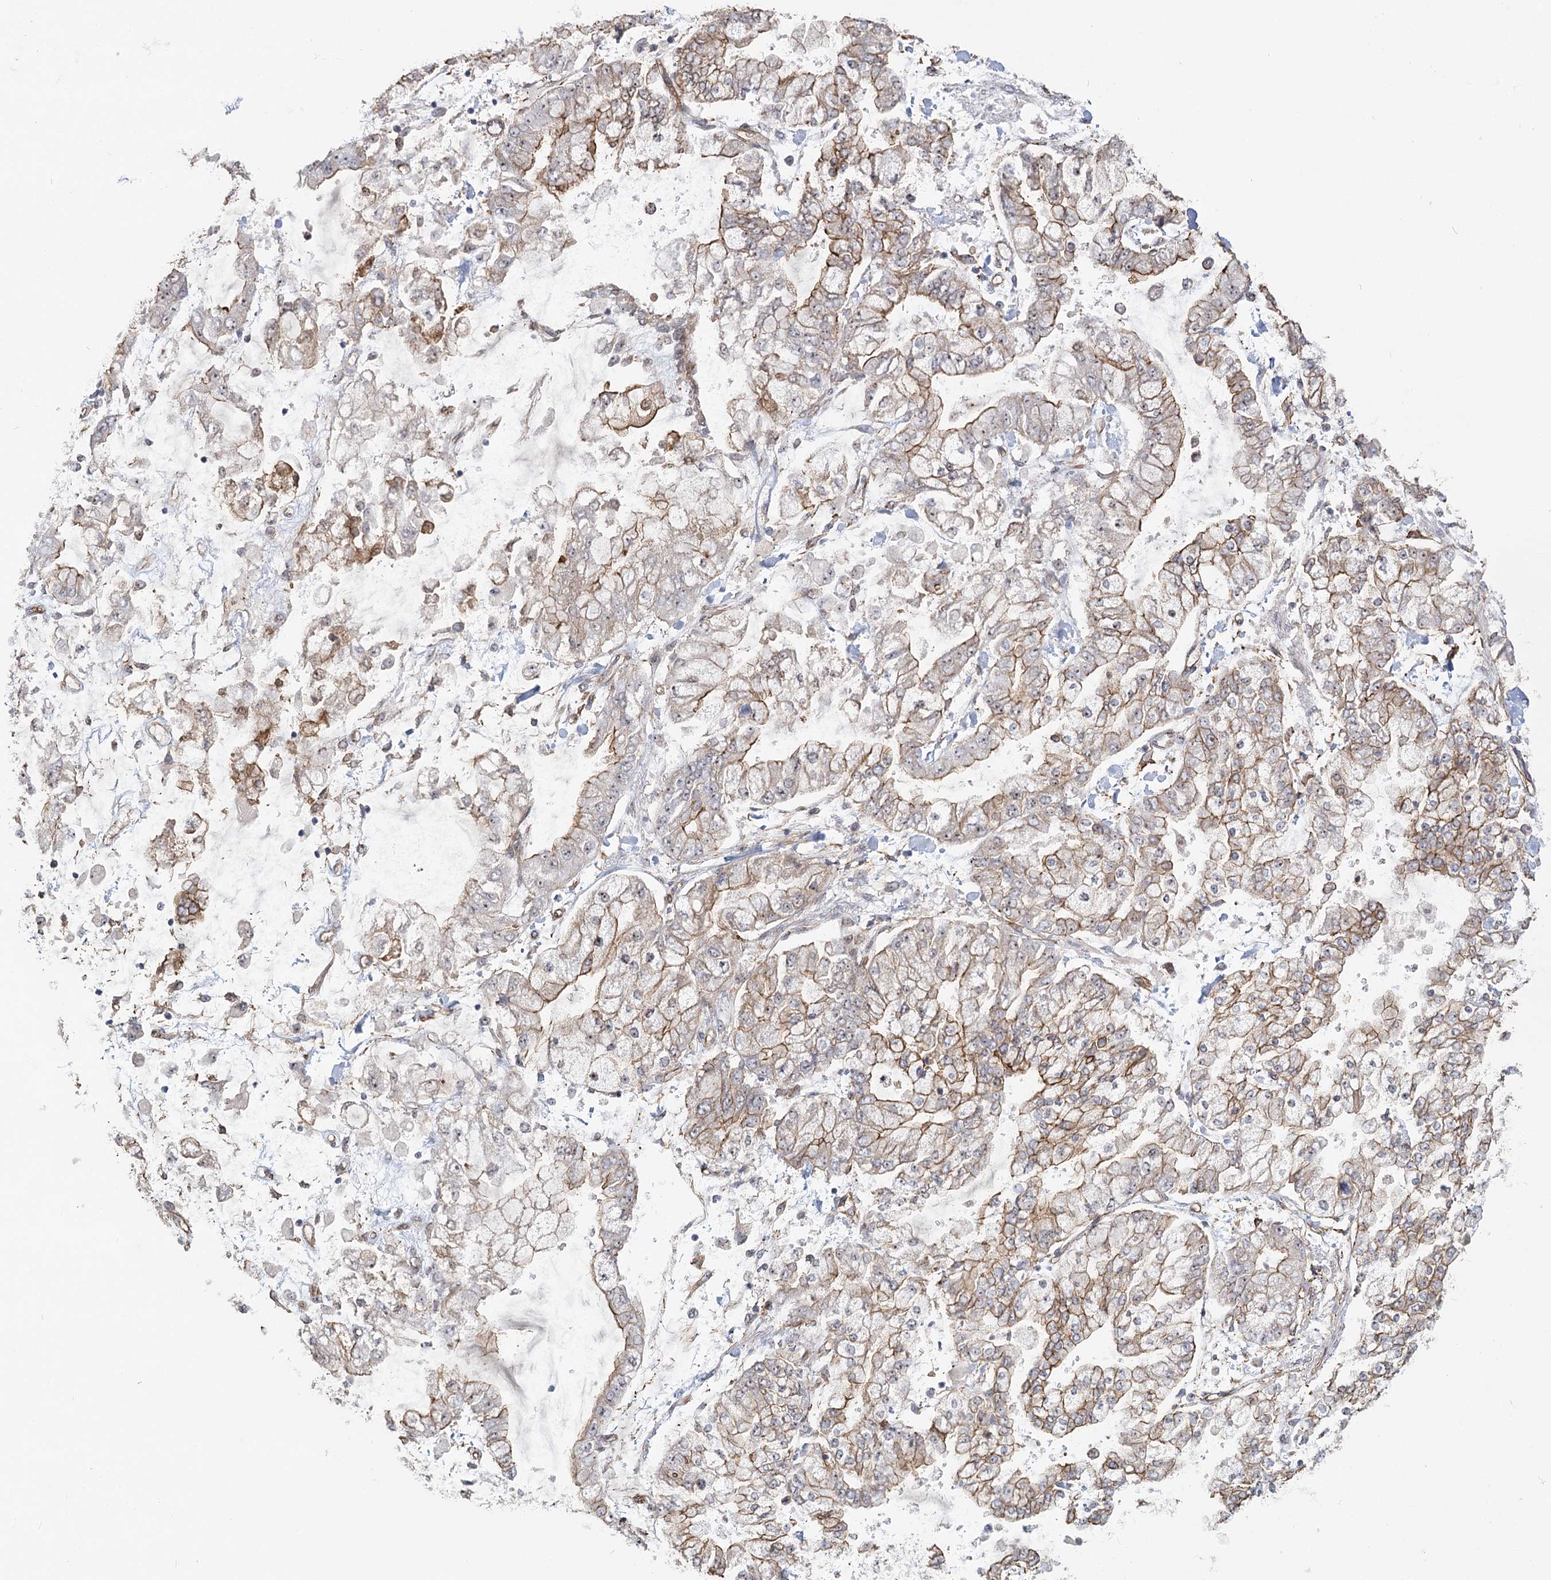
{"staining": {"intensity": "moderate", "quantity": ">75%", "location": "cytoplasmic/membranous"}, "tissue": "stomach cancer", "cell_type": "Tumor cells", "image_type": "cancer", "snomed": [{"axis": "morphology", "description": "Normal tissue, NOS"}, {"axis": "morphology", "description": "Adenocarcinoma, NOS"}, {"axis": "topography", "description": "Stomach, upper"}, {"axis": "topography", "description": "Stomach"}], "caption": "Protein expression by immunohistochemistry (IHC) shows moderate cytoplasmic/membranous positivity in approximately >75% of tumor cells in stomach cancer (adenocarcinoma).", "gene": "RPP14", "patient": {"sex": "male", "age": 76}}